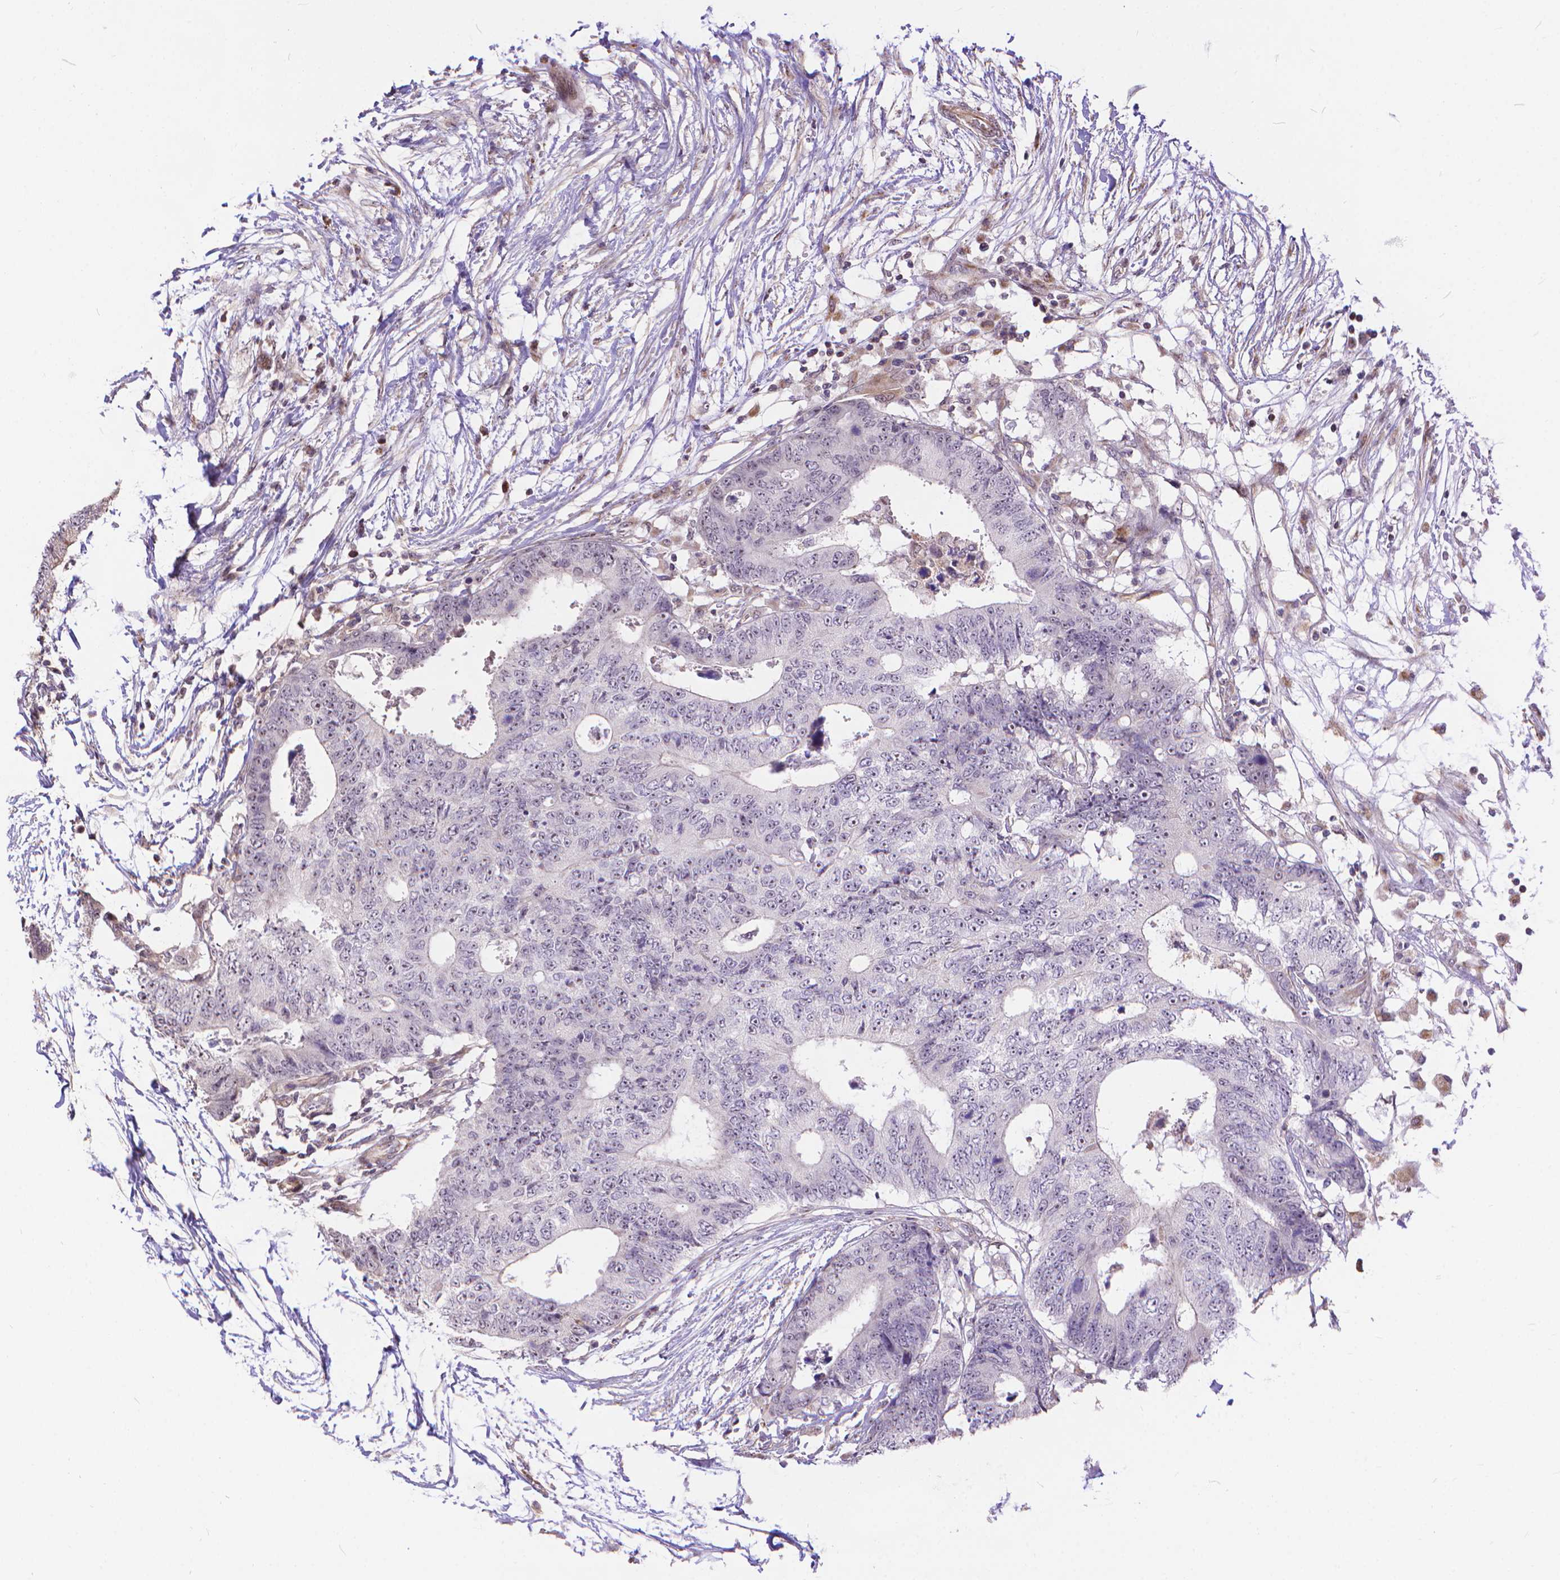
{"staining": {"intensity": "negative", "quantity": "none", "location": "none"}, "tissue": "colorectal cancer", "cell_type": "Tumor cells", "image_type": "cancer", "snomed": [{"axis": "morphology", "description": "Adenocarcinoma, NOS"}, {"axis": "topography", "description": "Colon"}], "caption": "A histopathology image of colorectal cancer (adenocarcinoma) stained for a protein shows no brown staining in tumor cells. Nuclei are stained in blue.", "gene": "TMEM135", "patient": {"sex": "female", "age": 48}}